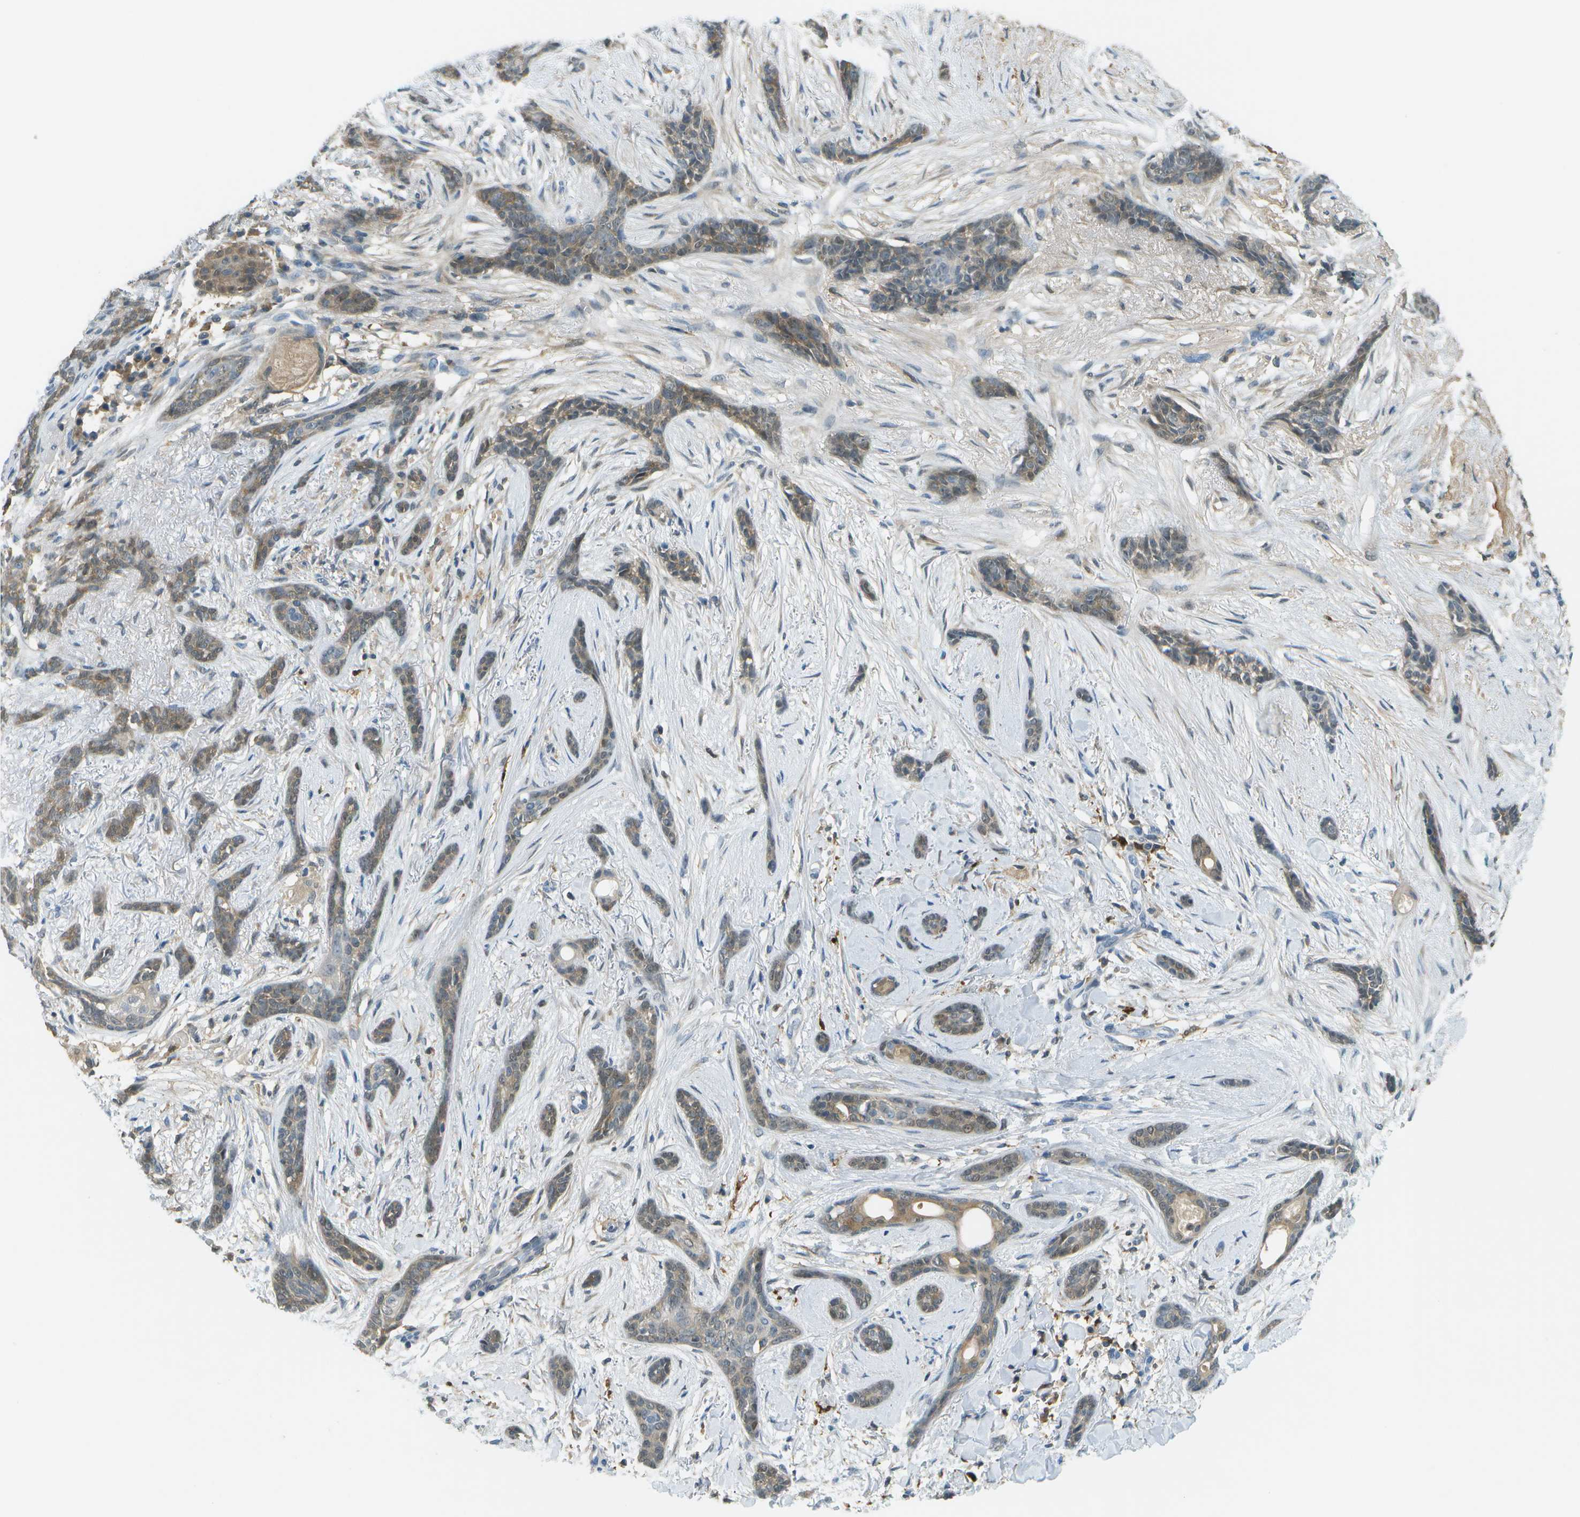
{"staining": {"intensity": "moderate", "quantity": ">75%", "location": "cytoplasmic/membranous"}, "tissue": "skin cancer", "cell_type": "Tumor cells", "image_type": "cancer", "snomed": [{"axis": "morphology", "description": "Basal cell carcinoma"}, {"axis": "morphology", "description": "Adnexal tumor, benign"}, {"axis": "topography", "description": "Skin"}], "caption": "Benign adnexal tumor (skin) was stained to show a protein in brown. There is medium levels of moderate cytoplasmic/membranous positivity in about >75% of tumor cells.", "gene": "CDH23", "patient": {"sex": "female", "age": 42}}